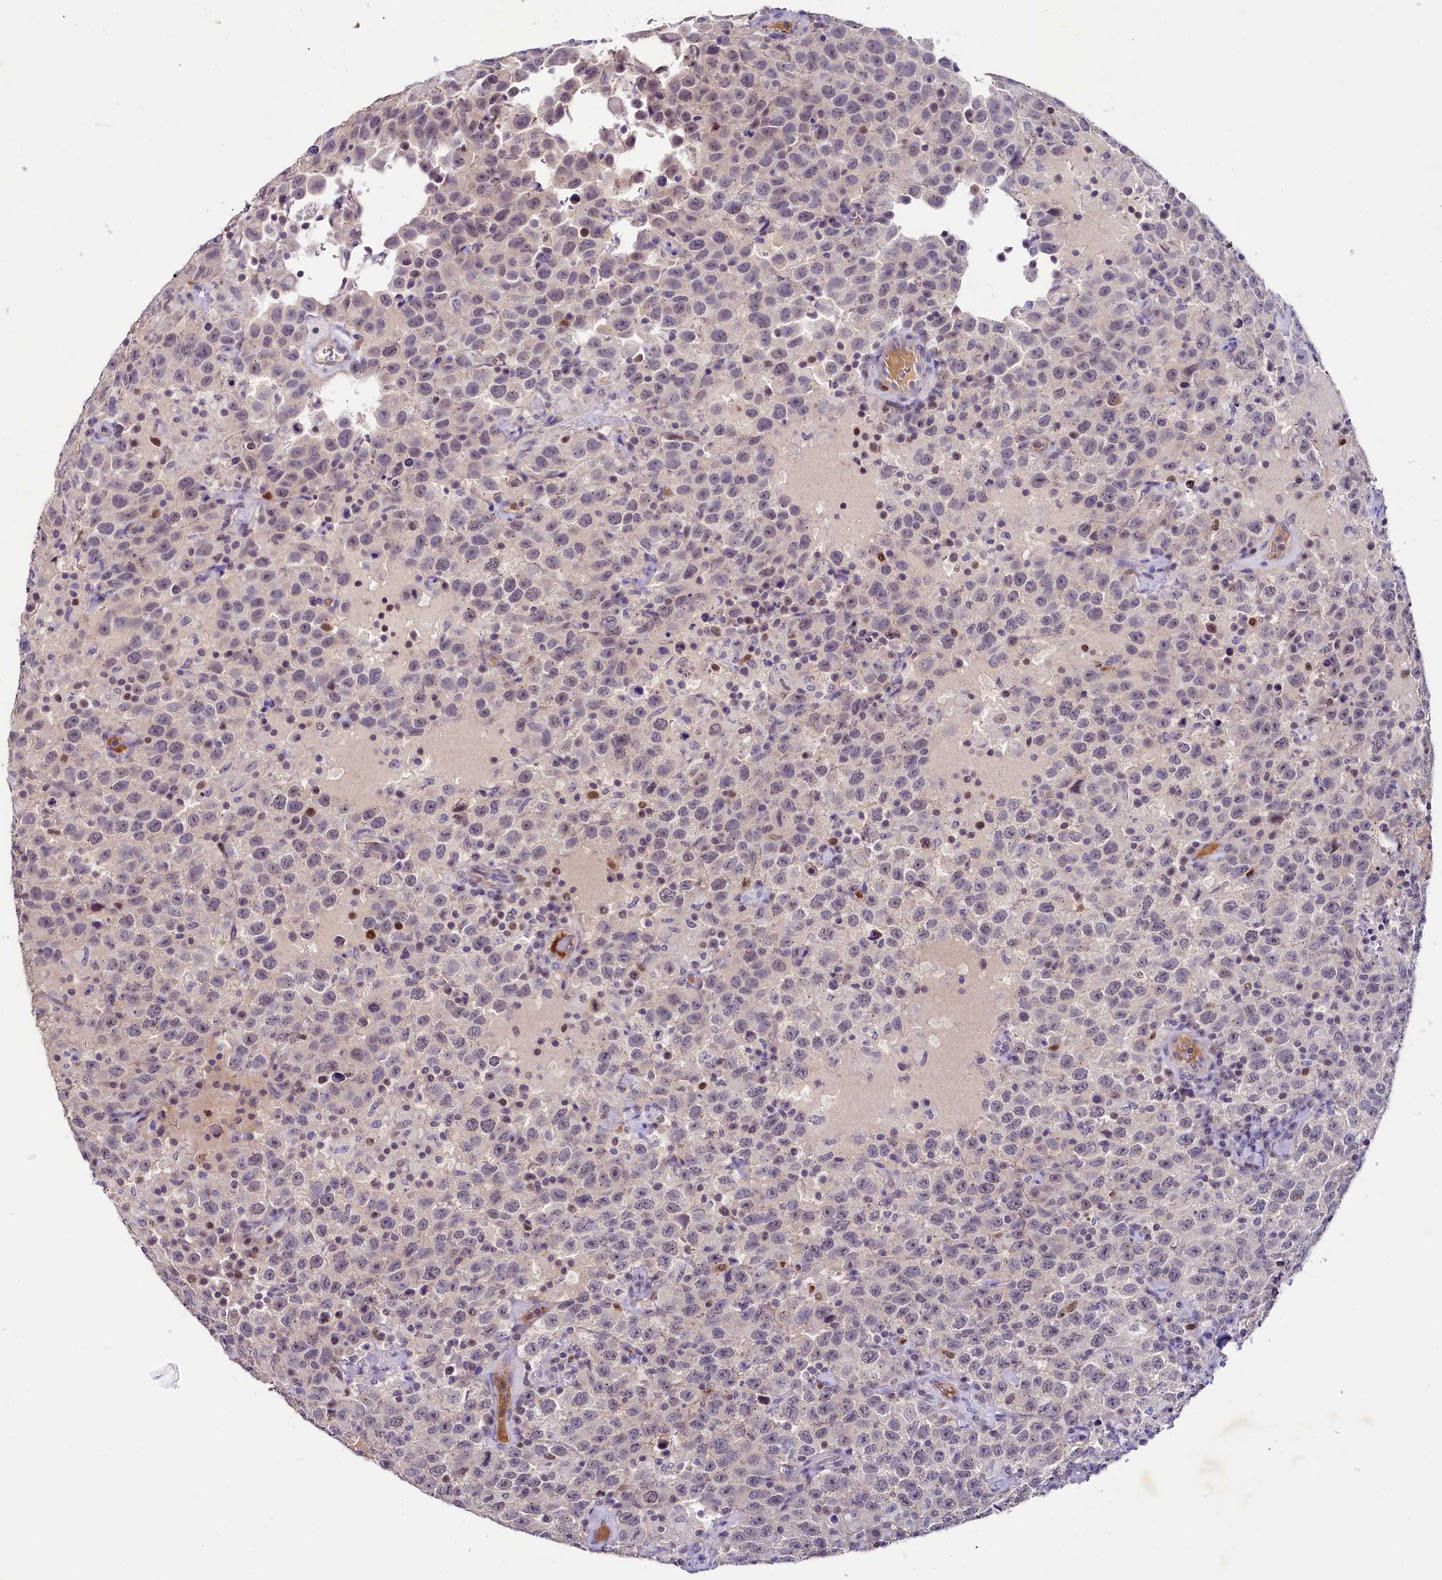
{"staining": {"intensity": "negative", "quantity": "none", "location": "none"}, "tissue": "testis cancer", "cell_type": "Tumor cells", "image_type": "cancer", "snomed": [{"axis": "morphology", "description": "Seminoma, NOS"}, {"axis": "topography", "description": "Testis"}], "caption": "Tumor cells are negative for brown protein staining in testis cancer.", "gene": "FAM111B", "patient": {"sex": "male", "age": 41}}